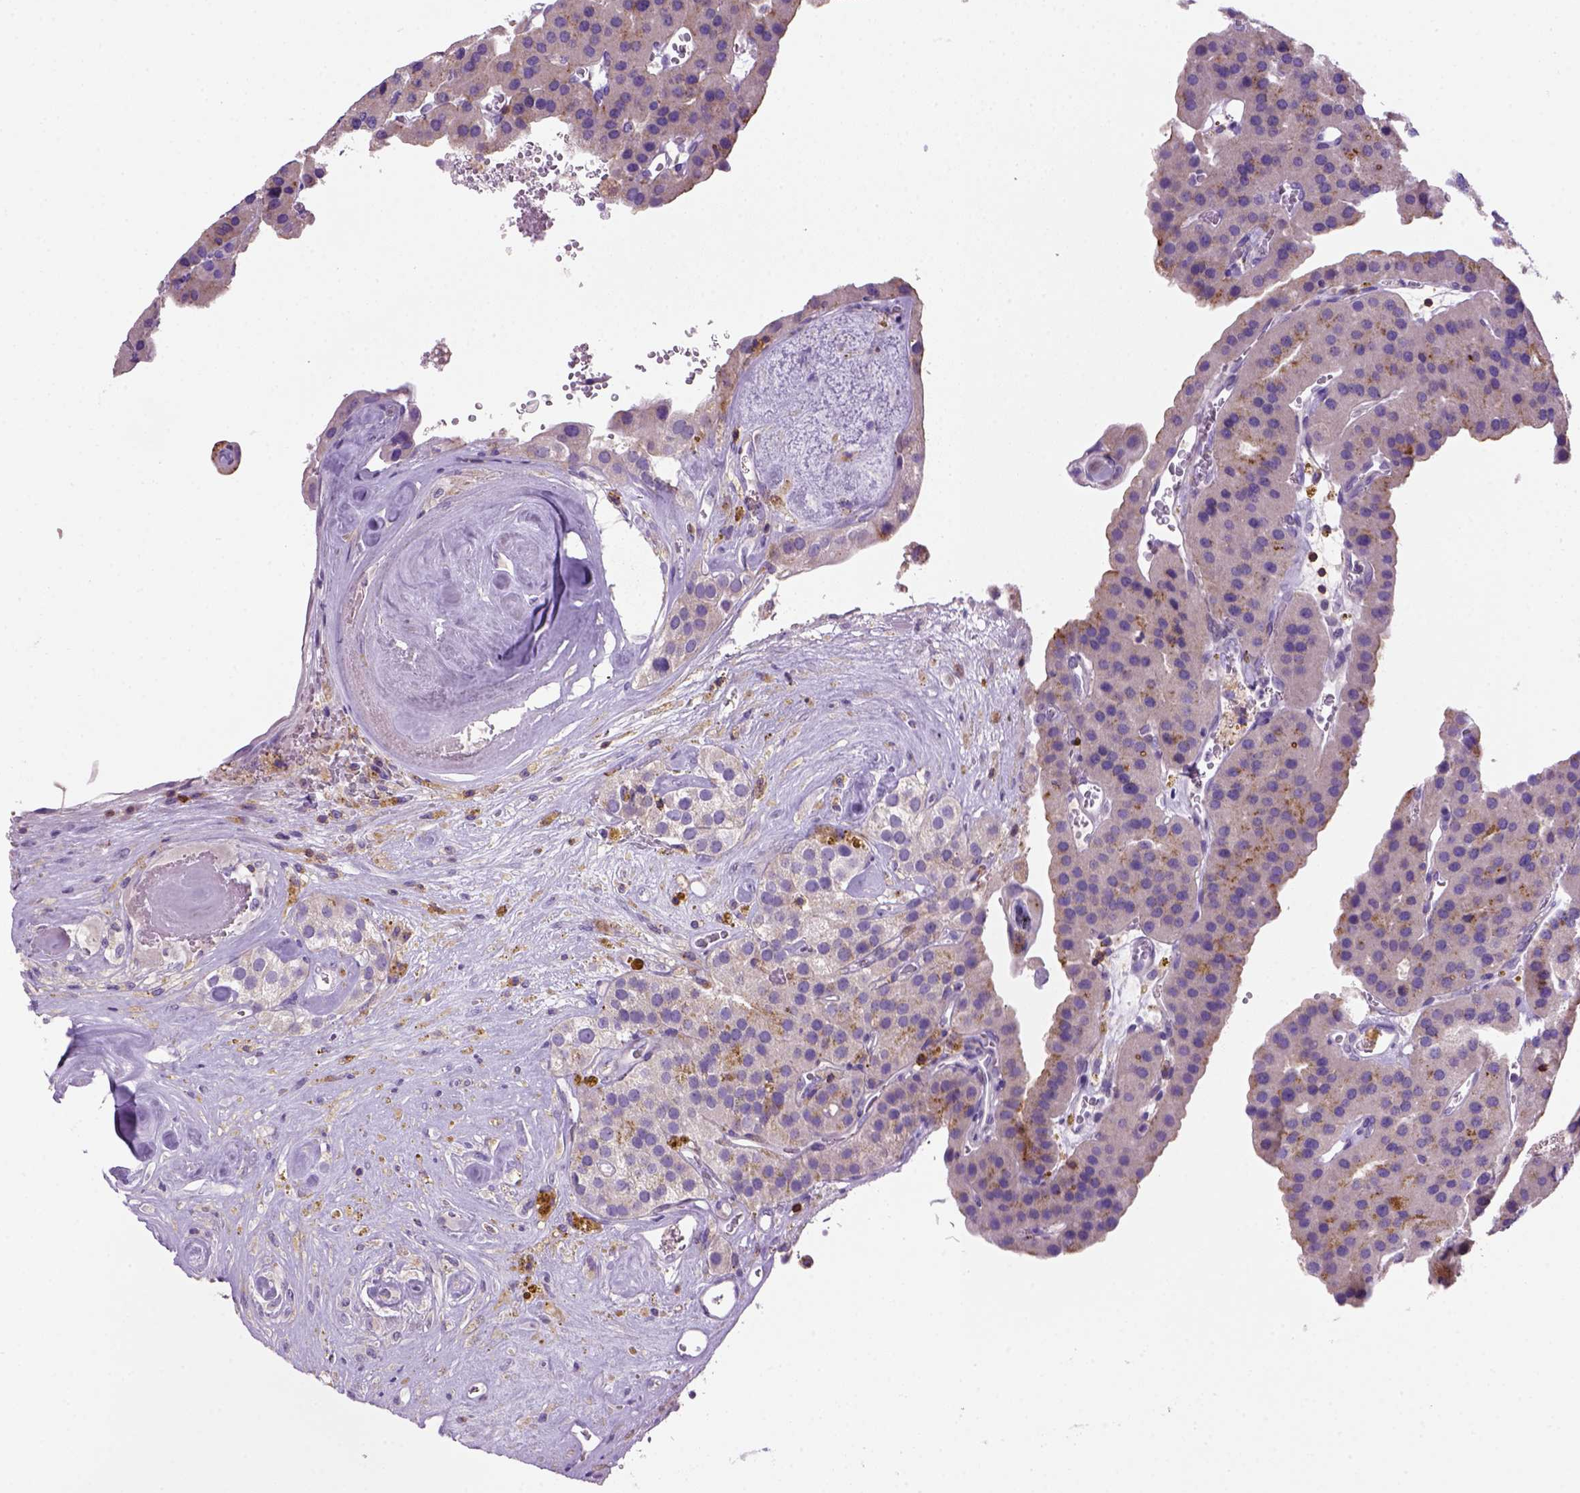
{"staining": {"intensity": "negative", "quantity": "none", "location": "none"}, "tissue": "parathyroid gland", "cell_type": "Glandular cells", "image_type": "normal", "snomed": [{"axis": "morphology", "description": "Normal tissue, NOS"}, {"axis": "morphology", "description": "Adenoma, NOS"}, {"axis": "topography", "description": "Parathyroid gland"}], "caption": "The histopathology image exhibits no staining of glandular cells in normal parathyroid gland.", "gene": "CD3E", "patient": {"sex": "female", "age": 86}}